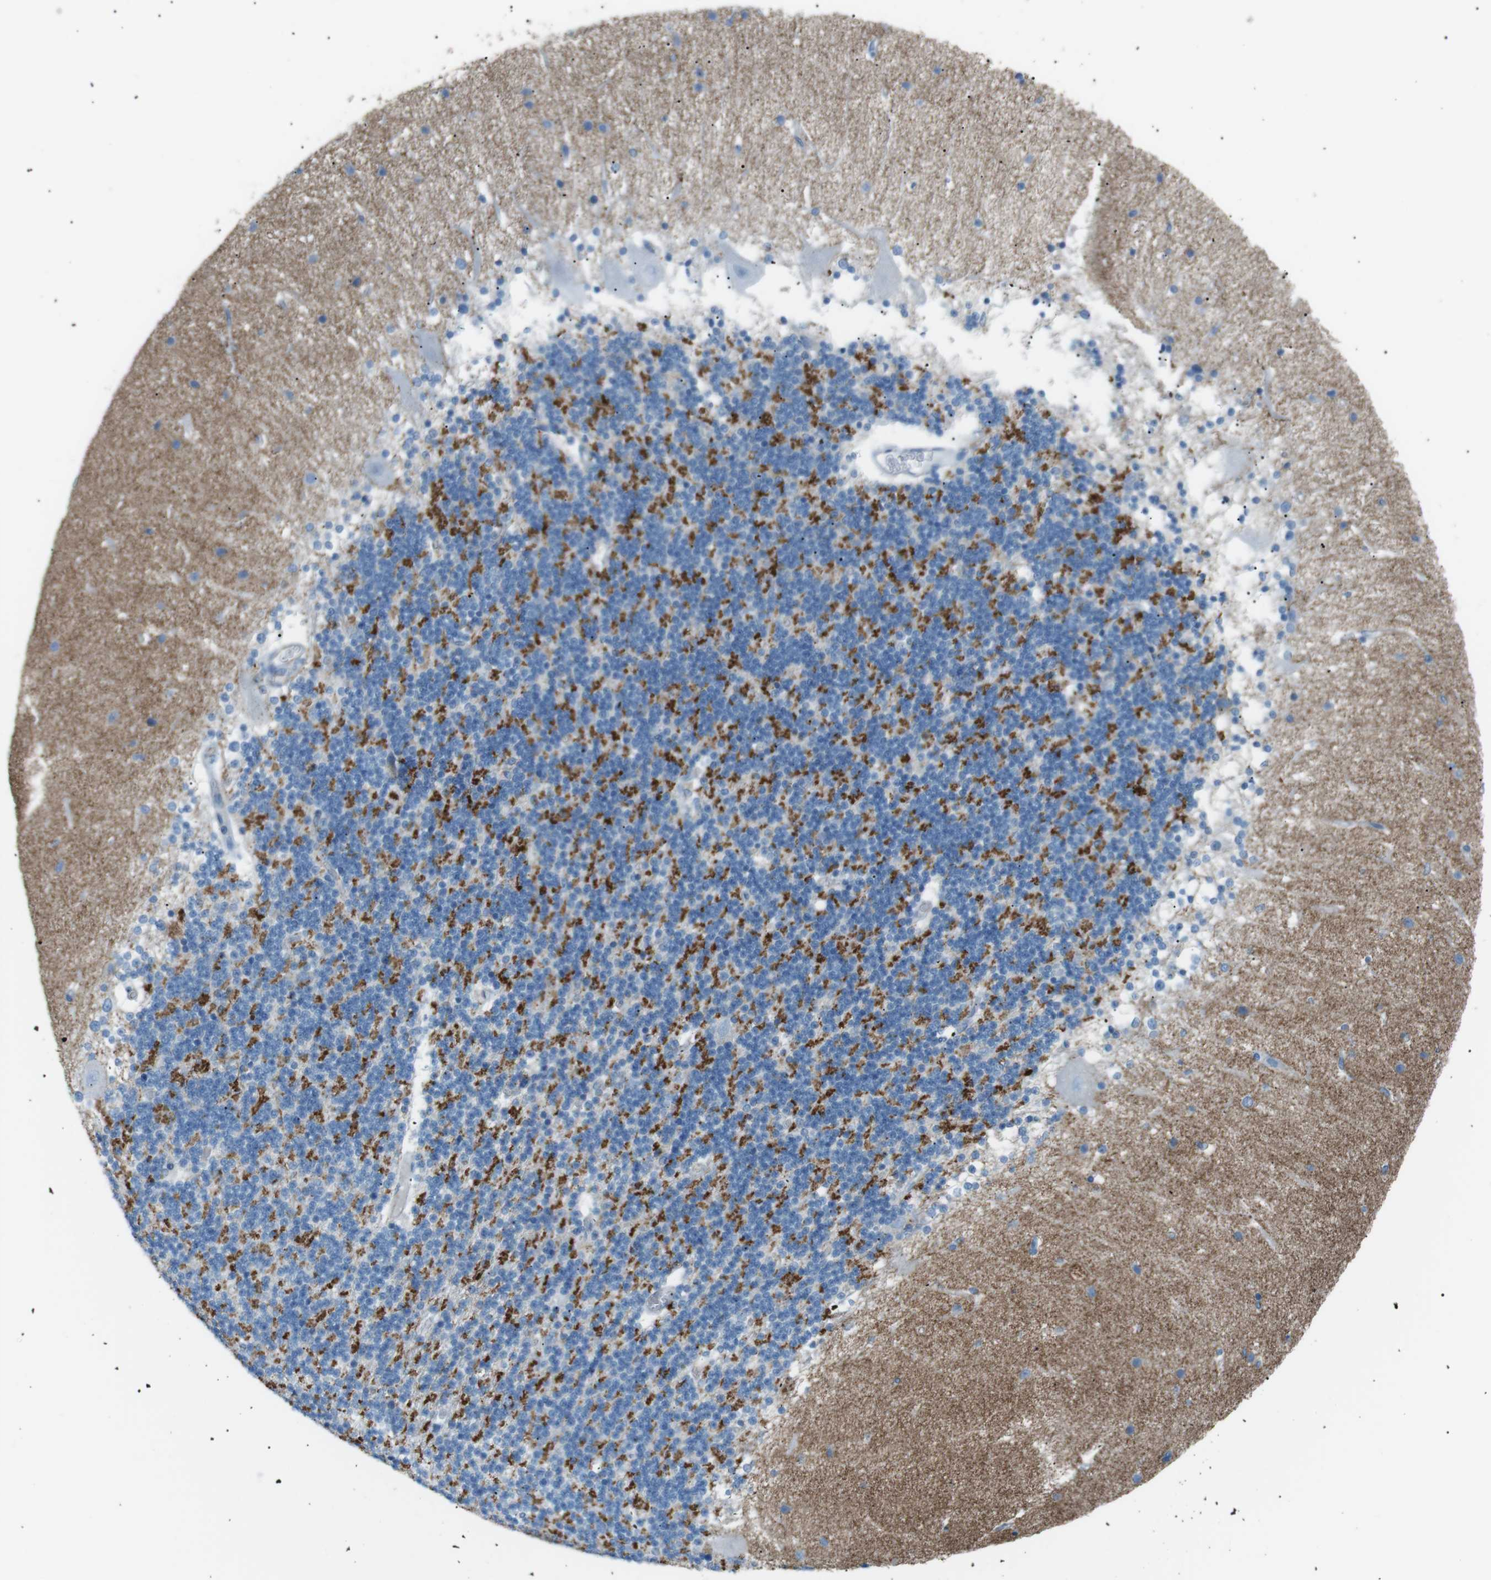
{"staining": {"intensity": "strong", "quantity": "25%-75%", "location": "cytoplasmic/membranous"}, "tissue": "cerebellum", "cell_type": "Cells in granular layer", "image_type": "normal", "snomed": [{"axis": "morphology", "description": "Normal tissue, NOS"}, {"axis": "topography", "description": "Cerebellum"}], "caption": "The image demonstrates immunohistochemical staining of unremarkable cerebellum. There is strong cytoplasmic/membranous expression is identified in approximately 25%-75% of cells in granular layer. The staining was performed using DAB, with brown indicating positive protein expression. Nuclei are stained blue with hematoxylin.", "gene": "VAMP1", "patient": {"sex": "female", "age": 54}}